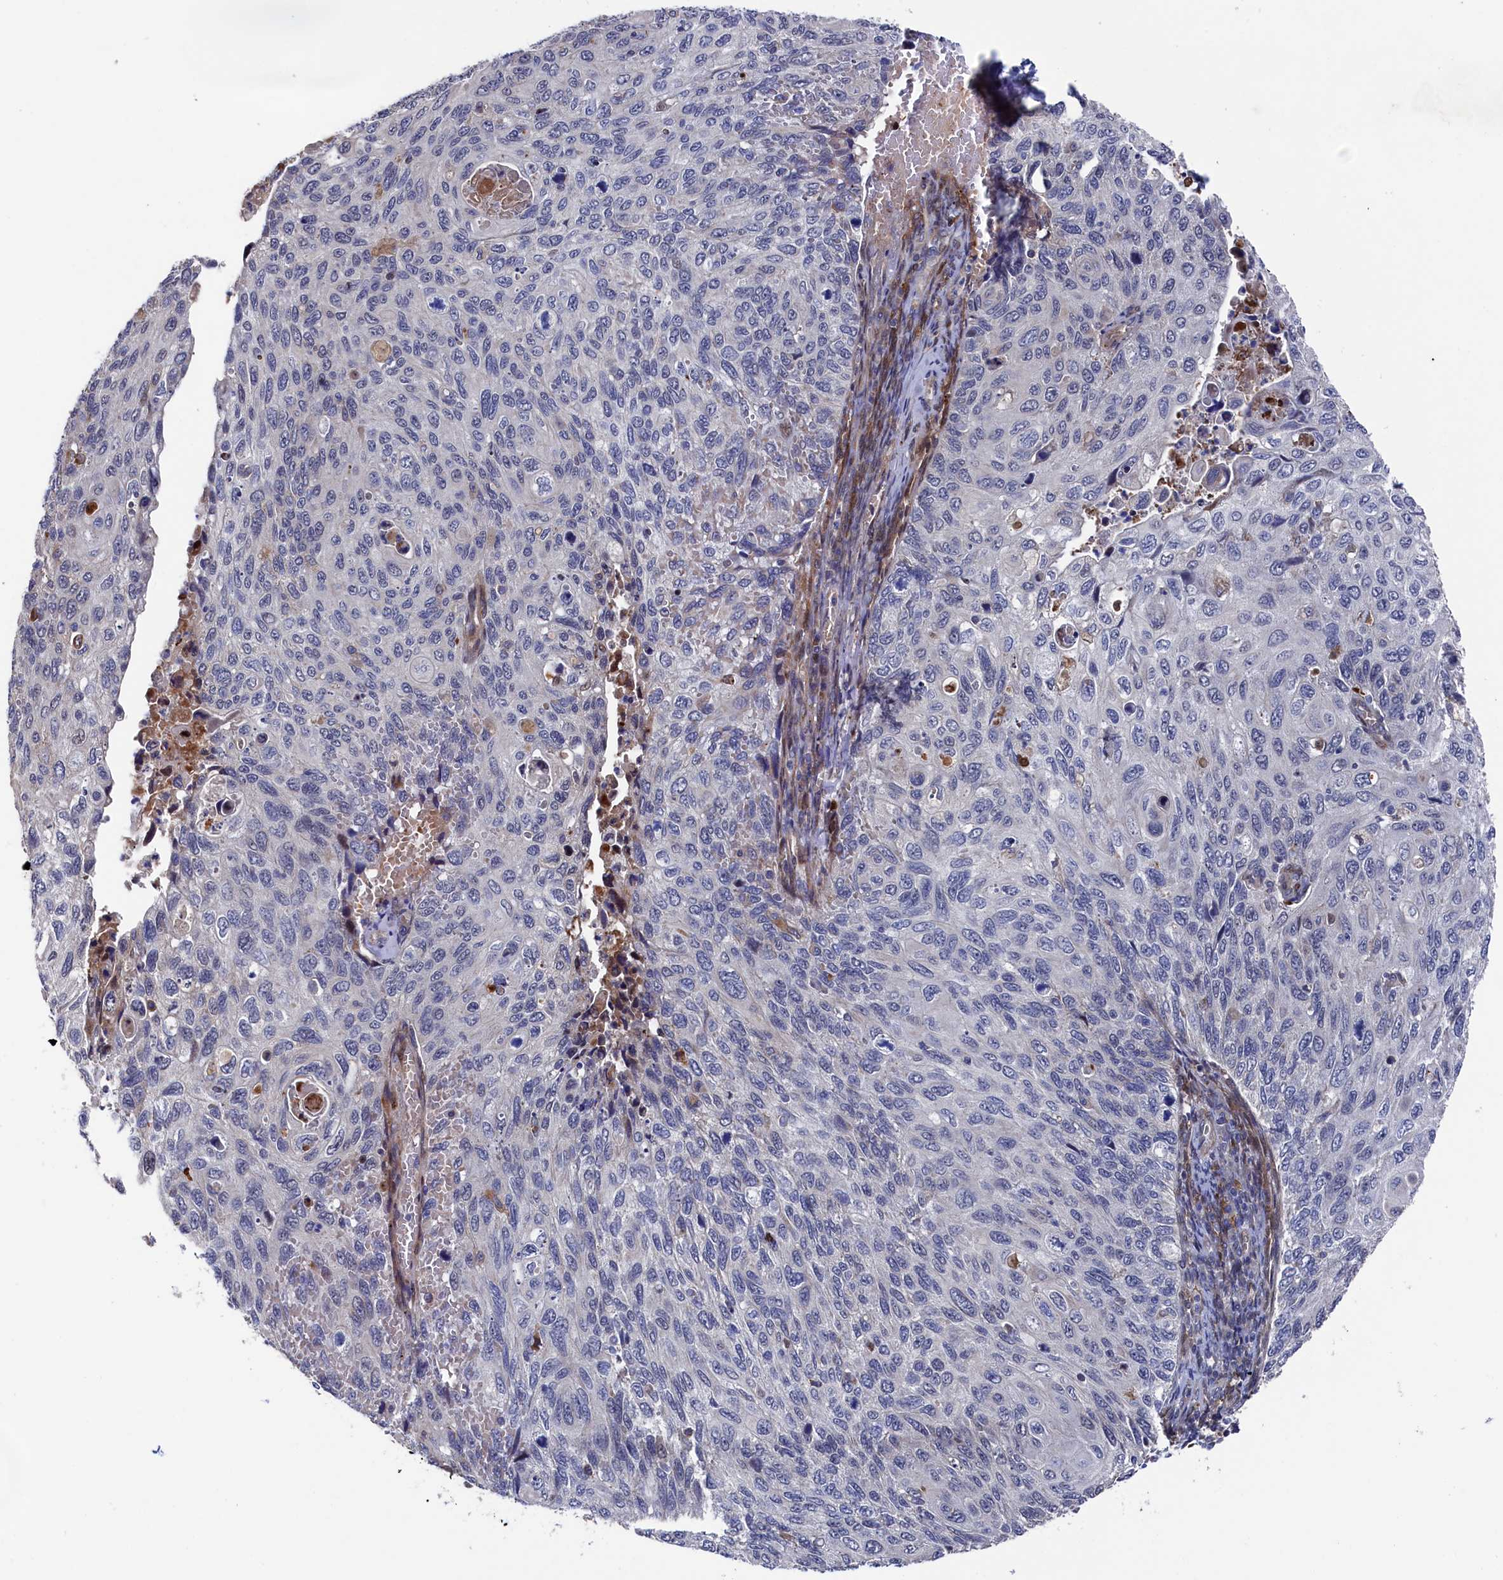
{"staining": {"intensity": "negative", "quantity": "none", "location": "none"}, "tissue": "cervical cancer", "cell_type": "Tumor cells", "image_type": "cancer", "snomed": [{"axis": "morphology", "description": "Squamous cell carcinoma, NOS"}, {"axis": "topography", "description": "Cervix"}], "caption": "Tumor cells show no significant expression in cervical cancer. Brightfield microscopy of IHC stained with DAB (brown) and hematoxylin (blue), captured at high magnification.", "gene": "ZNF891", "patient": {"sex": "female", "age": 70}}